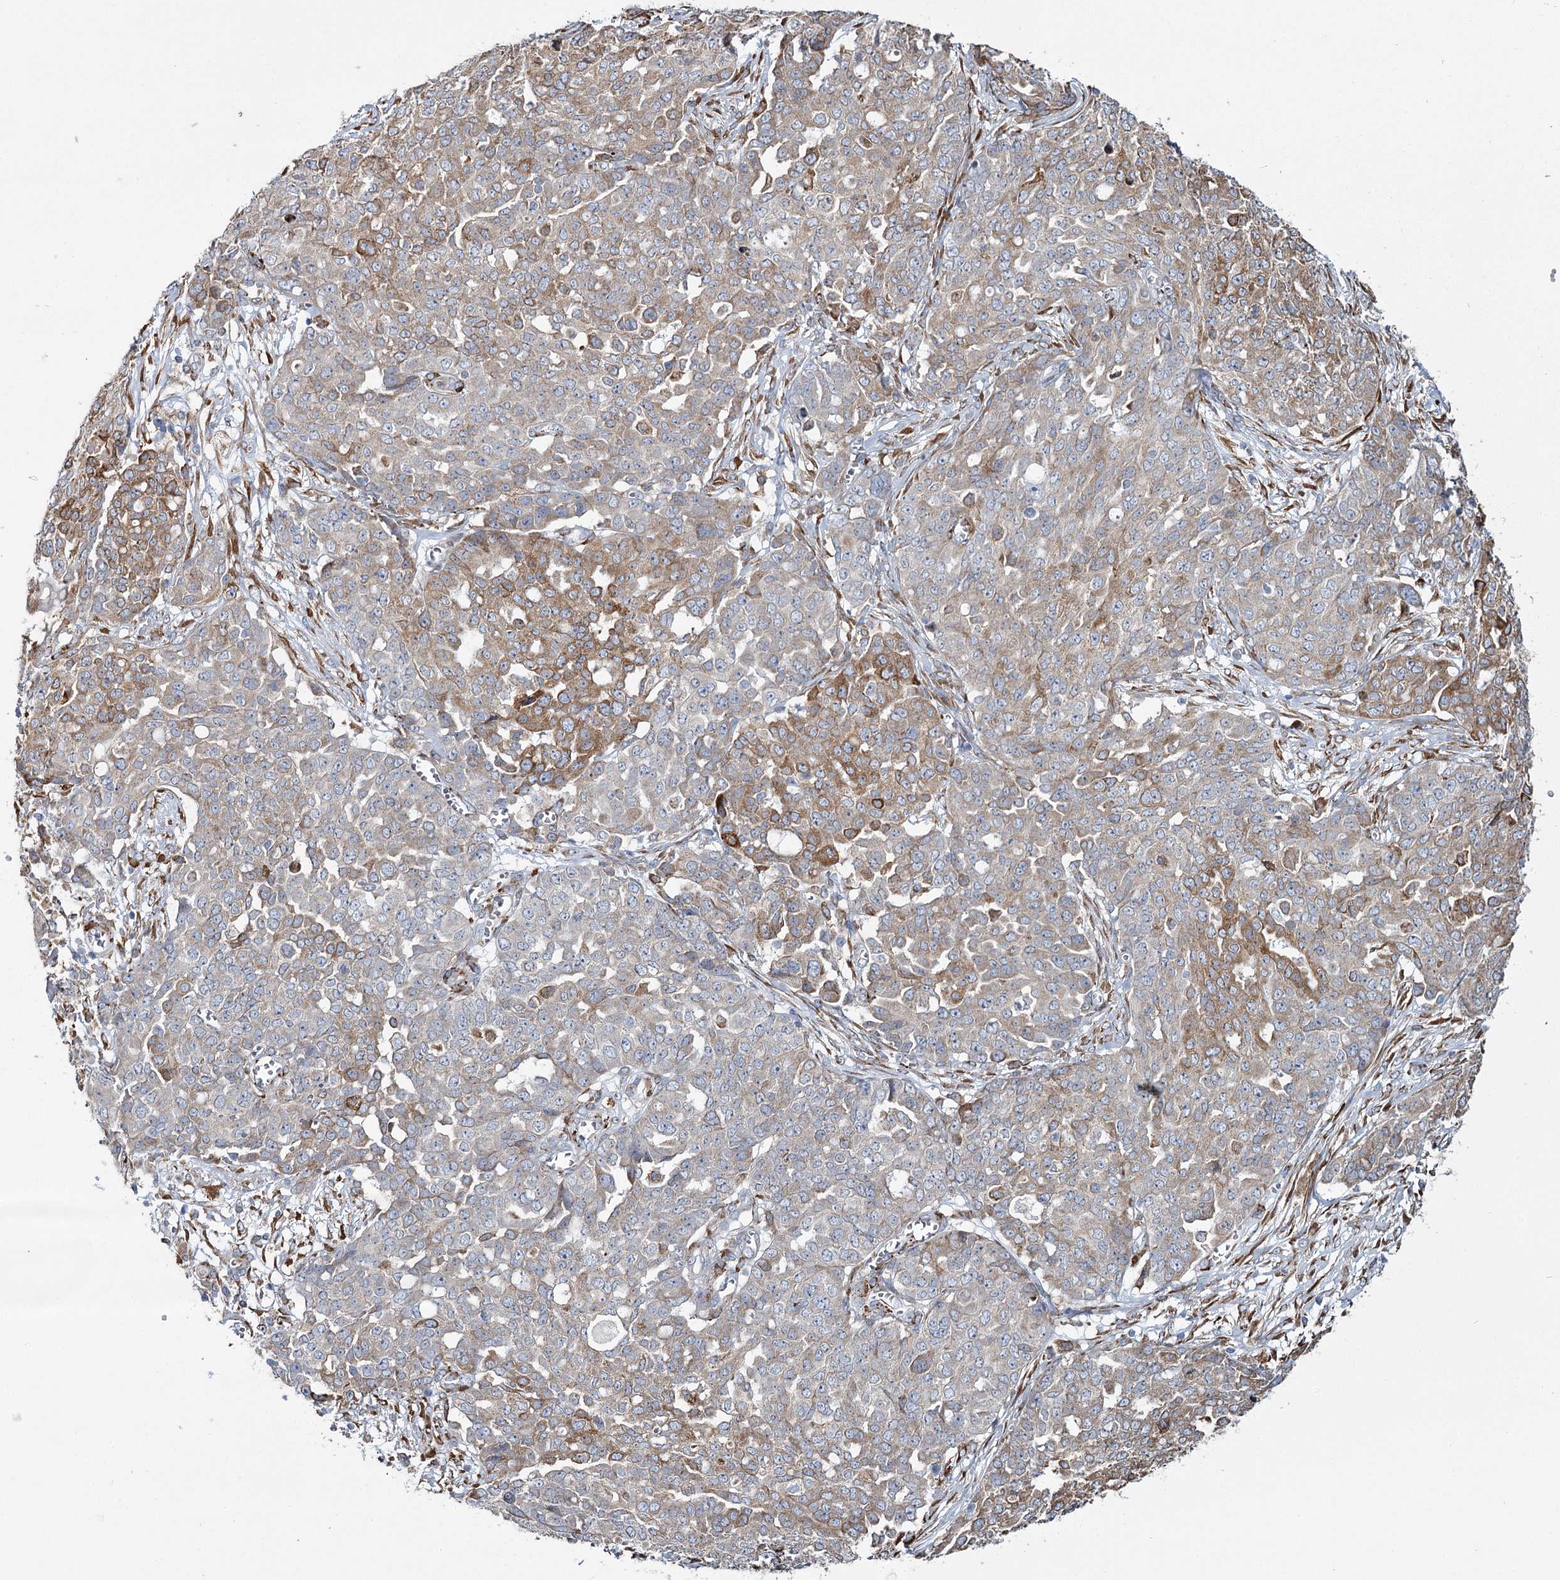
{"staining": {"intensity": "moderate", "quantity": "25%-75%", "location": "cytoplasmic/membranous"}, "tissue": "ovarian cancer", "cell_type": "Tumor cells", "image_type": "cancer", "snomed": [{"axis": "morphology", "description": "Cystadenocarcinoma, serous, NOS"}, {"axis": "topography", "description": "Soft tissue"}, {"axis": "topography", "description": "Ovary"}], "caption": "Tumor cells reveal medium levels of moderate cytoplasmic/membranous expression in about 25%-75% of cells in human ovarian cancer (serous cystadenocarcinoma). (Brightfield microscopy of DAB IHC at high magnification).", "gene": "ZCCHC9", "patient": {"sex": "female", "age": 57}}